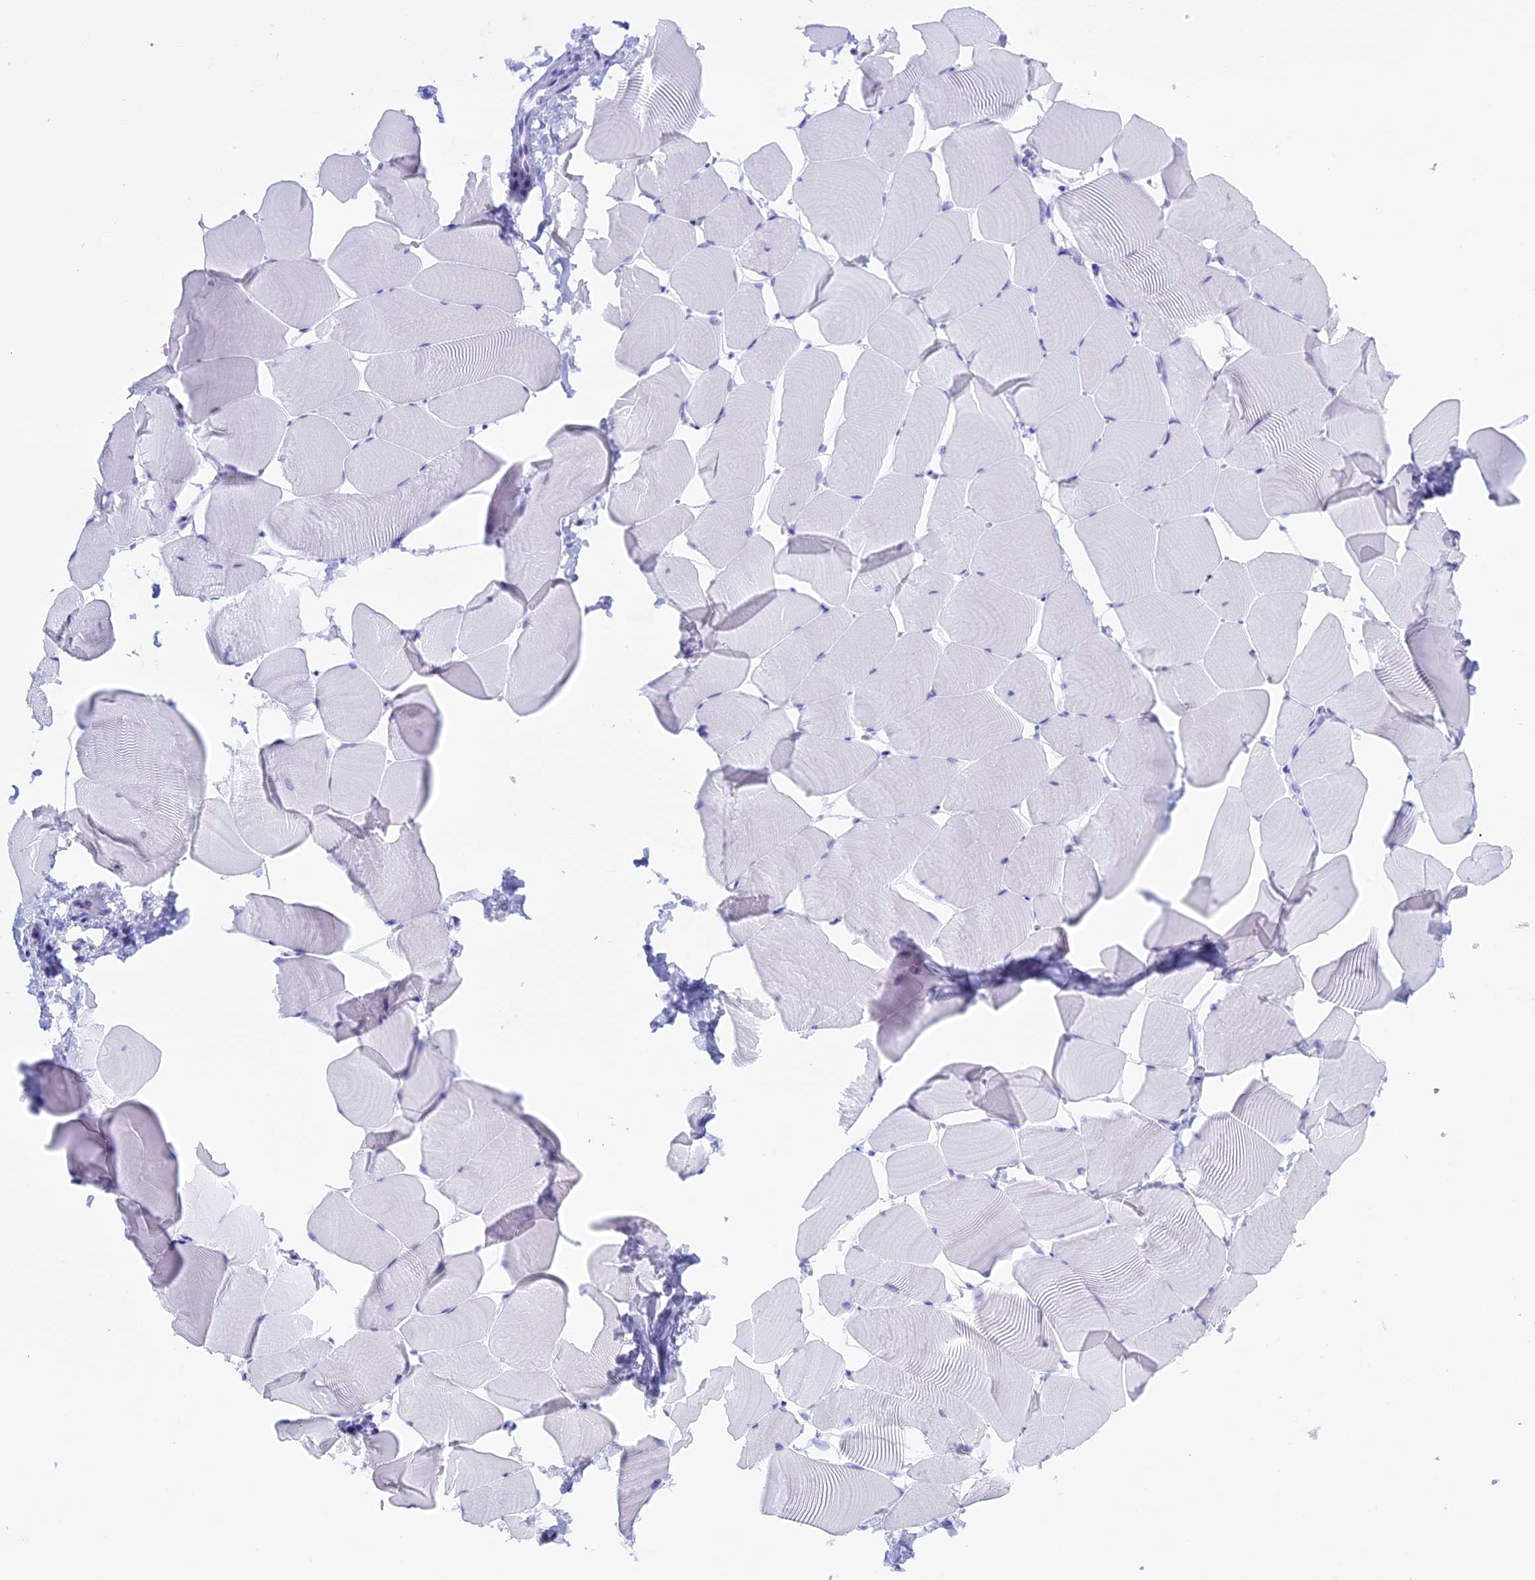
{"staining": {"intensity": "negative", "quantity": "none", "location": "none"}, "tissue": "skeletal muscle", "cell_type": "Myocytes", "image_type": "normal", "snomed": [{"axis": "morphology", "description": "Normal tissue, NOS"}, {"axis": "topography", "description": "Skeletal muscle"}], "caption": "The micrograph exhibits no staining of myocytes in unremarkable skeletal muscle.", "gene": "KCTD21", "patient": {"sex": "male", "age": 25}}